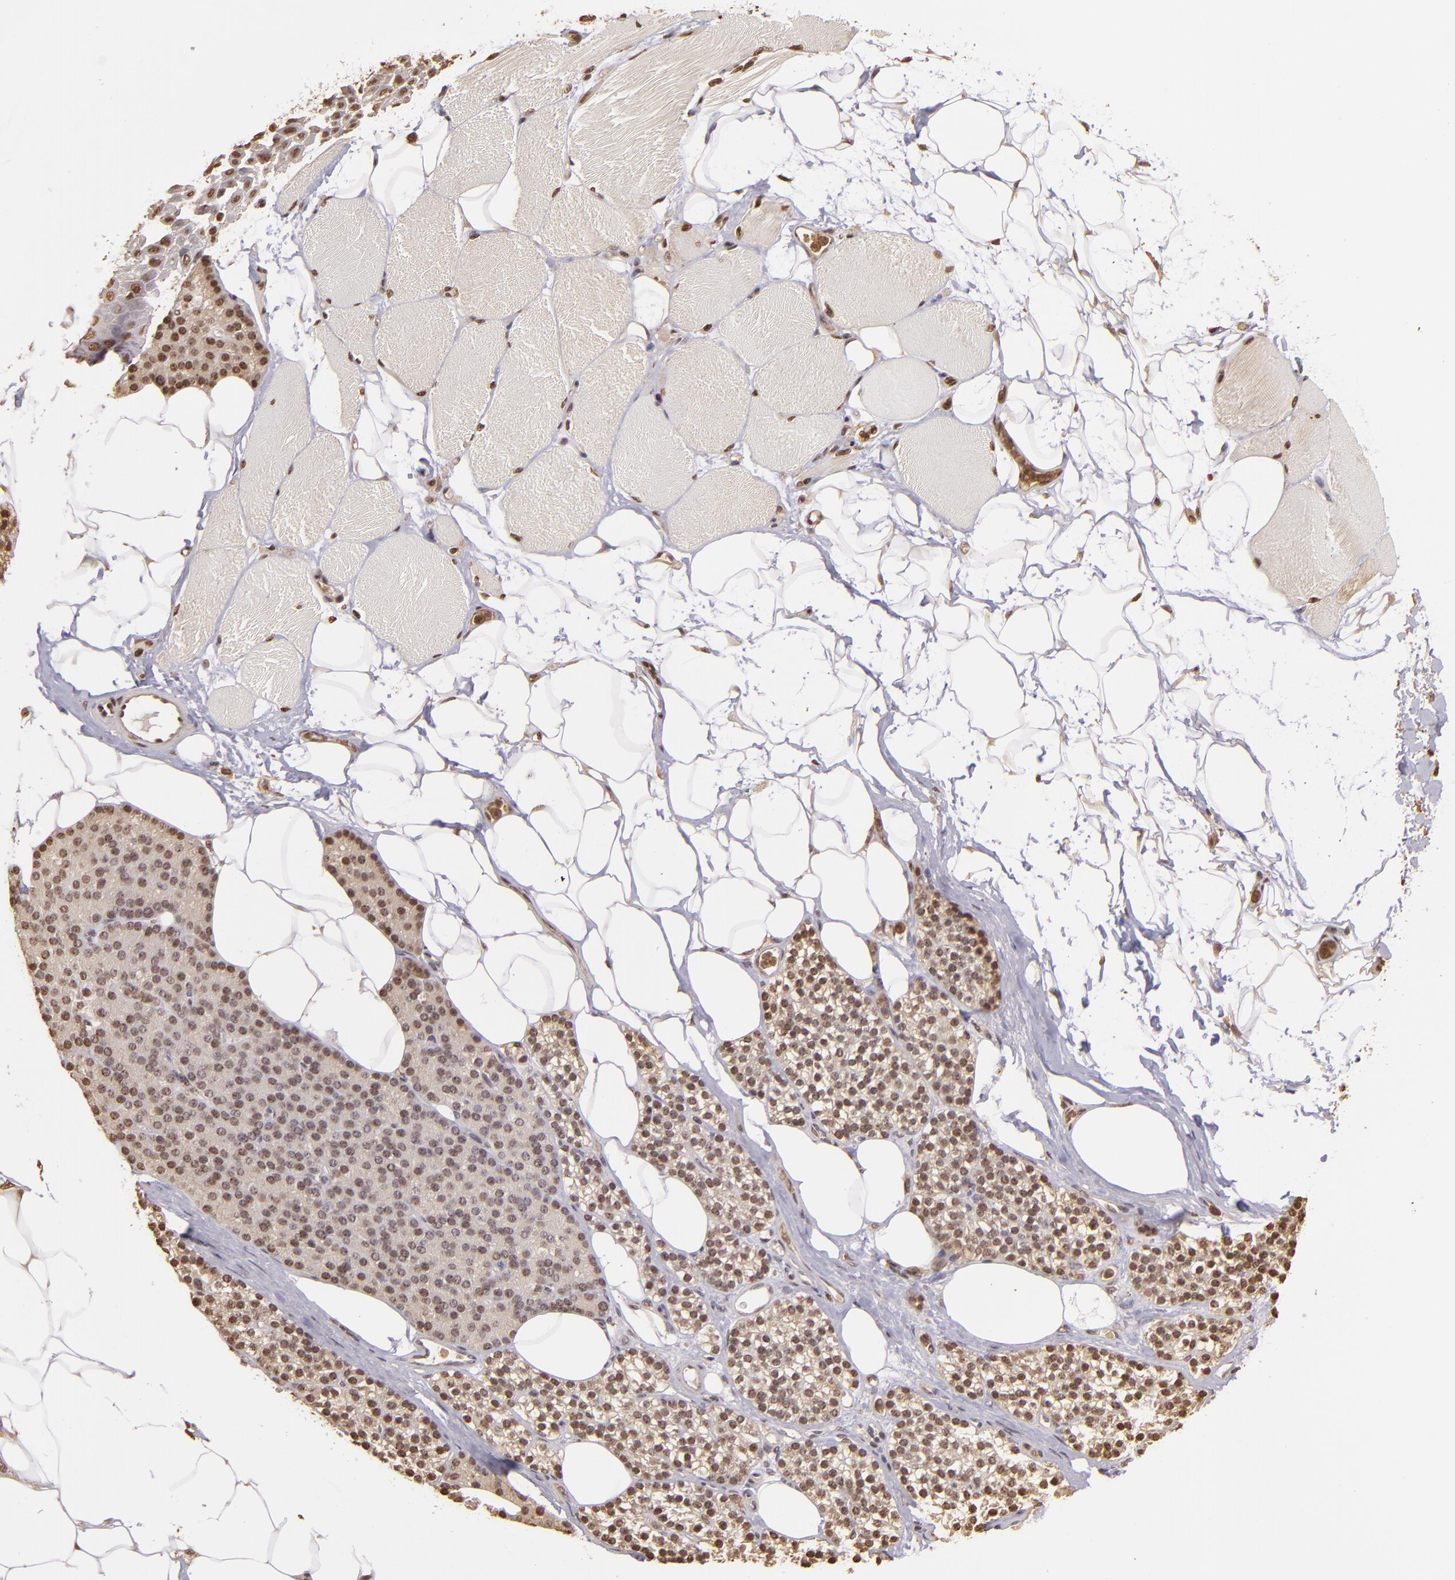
{"staining": {"intensity": "weak", "quantity": "25%-75%", "location": "nuclear"}, "tissue": "skeletal muscle", "cell_type": "Myocytes", "image_type": "normal", "snomed": [{"axis": "morphology", "description": "Normal tissue, NOS"}, {"axis": "topography", "description": "Skeletal muscle"}, {"axis": "topography", "description": "Parathyroid gland"}], "caption": "Immunohistochemistry of unremarkable human skeletal muscle exhibits low levels of weak nuclear positivity in approximately 25%-75% of myocytes.", "gene": "ARPC2", "patient": {"sex": "female", "age": 37}}